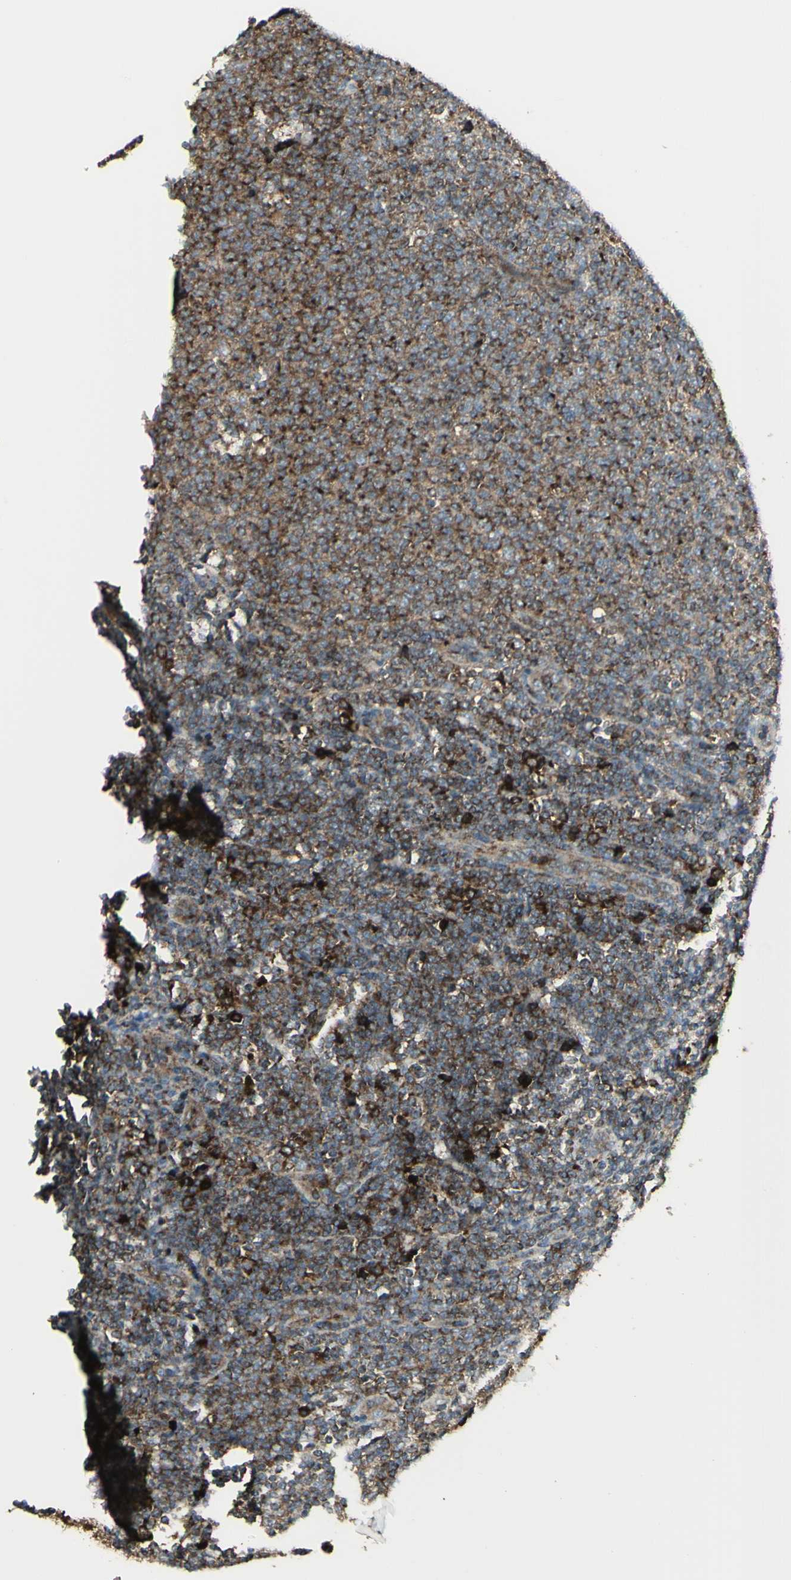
{"staining": {"intensity": "moderate", "quantity": ">75%", "location": "cytoplasmic/membranous"}, "tissue": "lymphoma", "cell_type": "Tumor cells", "image_type": "cancer", "snomed": [{"axis": "morphology", "description": "Malignant lymphoma, non-Hodgkin's type, Low grade"}, {"axis": "topography", "description": "Lymph node"}], "caption": "Immunohistochemical staining of human lymphoma displays moderate cytoplasmic/membranous protein staining in about >75% of tumor cells.", "gene": "NAPA", "patient": {"sex": "male", "age": 66}}